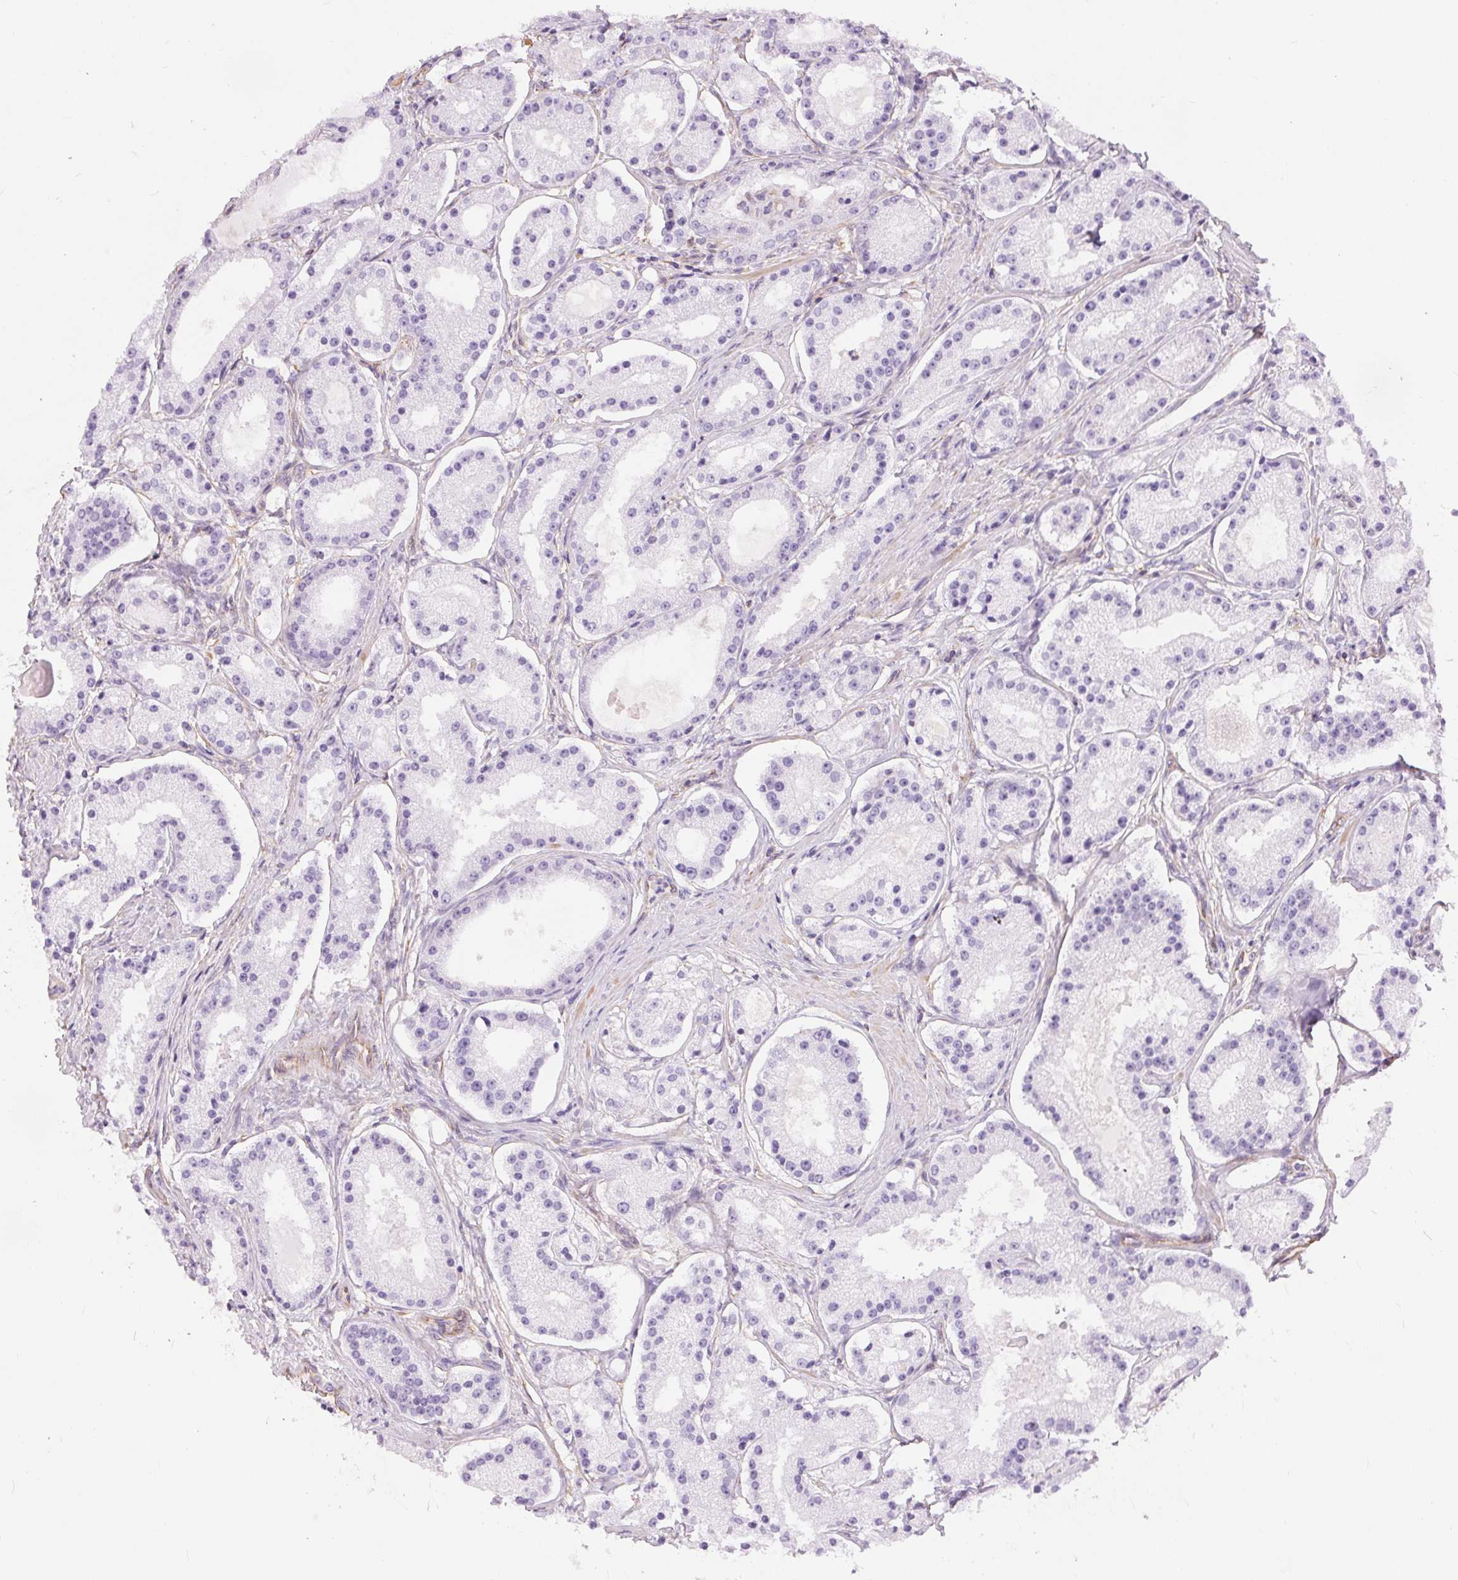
{"staining": {"intensity": "negative", "quantity": "none", "location": "none"}, "tissue": "prostate cancer", "cell_type": "Tumor cells", "image_type": "cancer", "snomed": [{"axis": "morphology", "description": "Adenocarcinoma, Low grade"}, {"axis": "topography", "description": "Prostate"}], "caption": "Immunohistochemistry (IHC) image of human prostate cancer (low-grade adenocarcinoma) stained for a protein (brown), which reveals no expression in tumor cells.", "gene": "GFAP", "patient": {"sex": "male", "age": 57}}